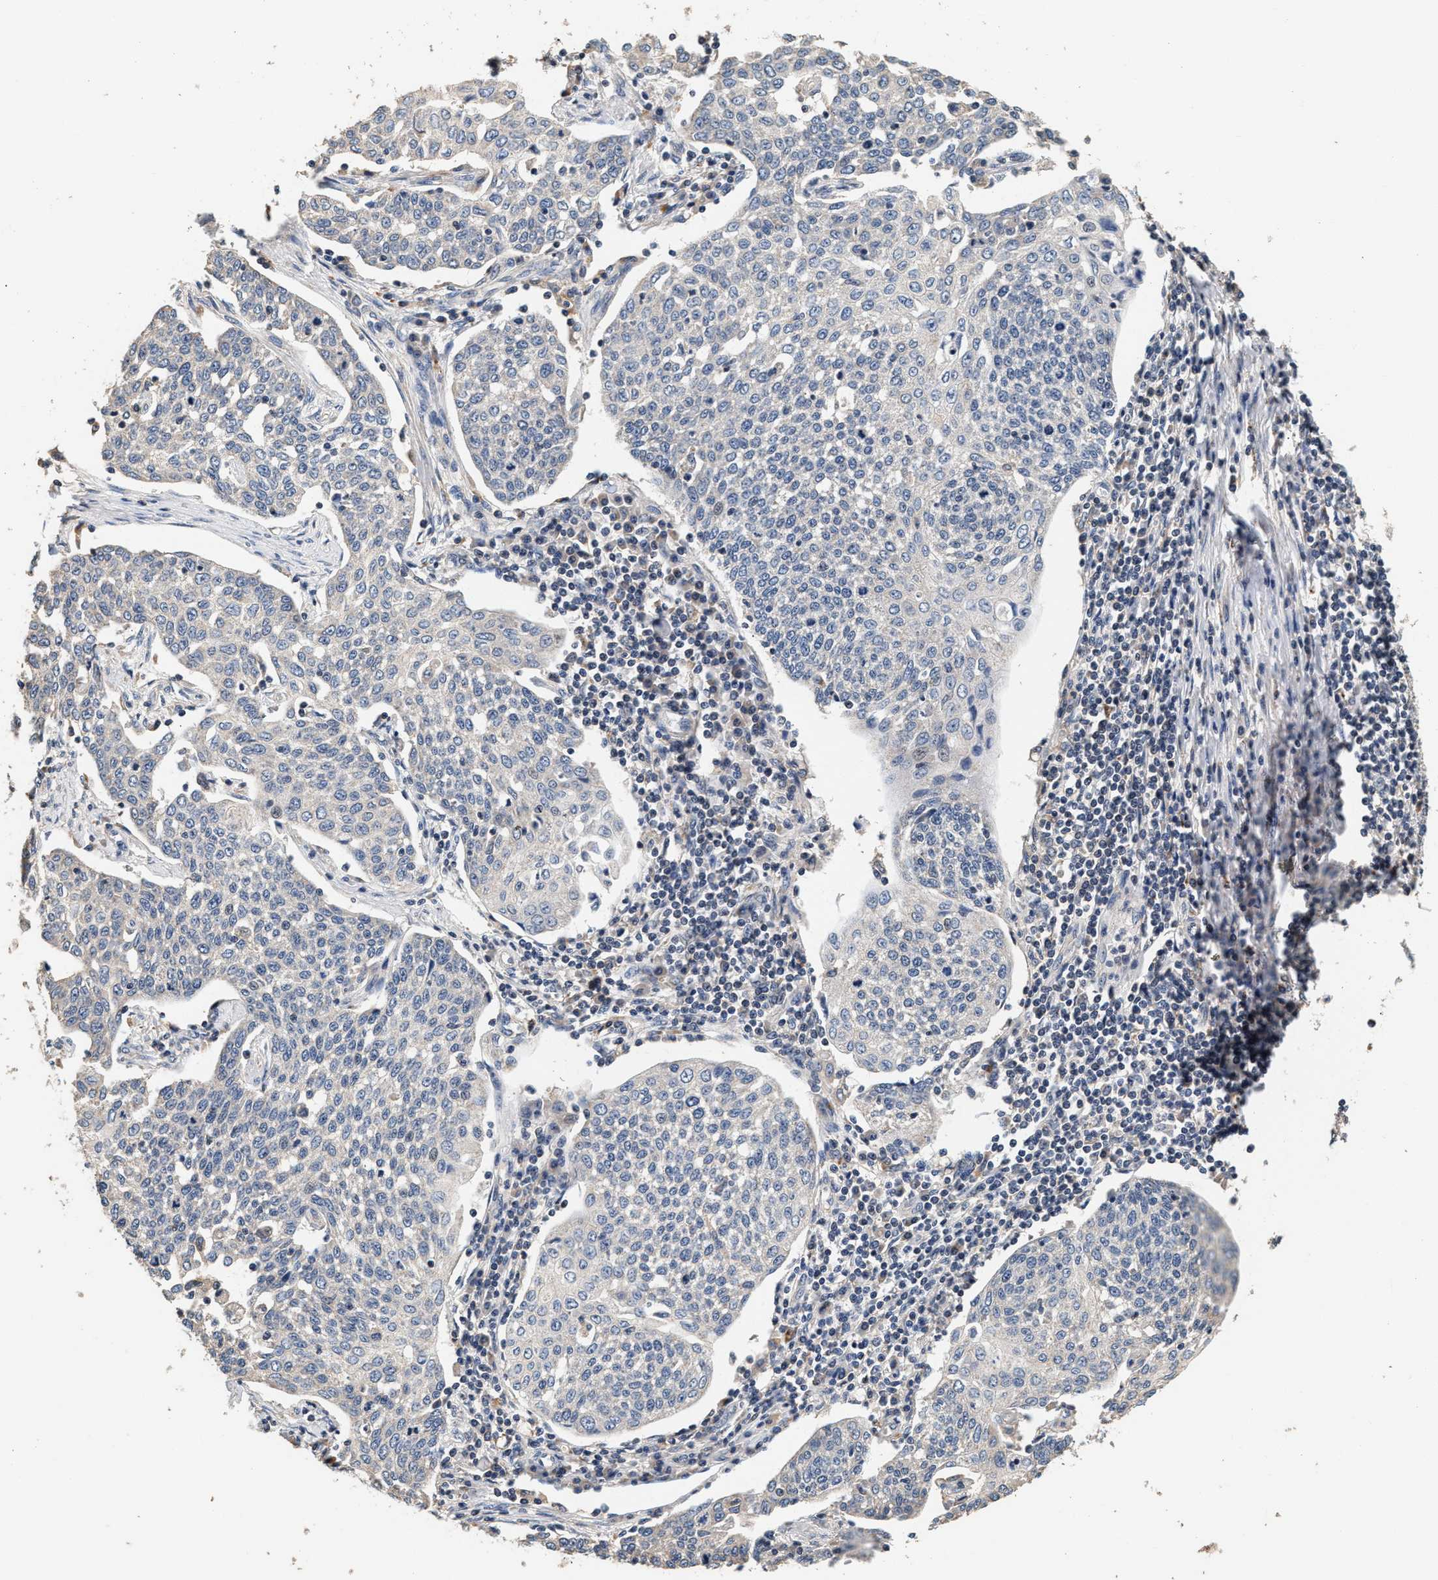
{"staining": {"intensity": "negative", "quantity": "none", "location": "none"}, "tissue": "cervical cancer", "cell_type": "Tumor cells", "image_type": "cancer", "snomed": [{"axis": "morphology", "description": "Squamous cell carcinoma, NOS"}, {"axis": "topography", "description": "Cervix"}], "caption": "Immunohistochemistry micrograph of human cervical cancer stained for a protein (brown), which exhibits no staining in tumor cells.", "gene": "PTGR3", "patient": {"sex": "female", "age": 34}}